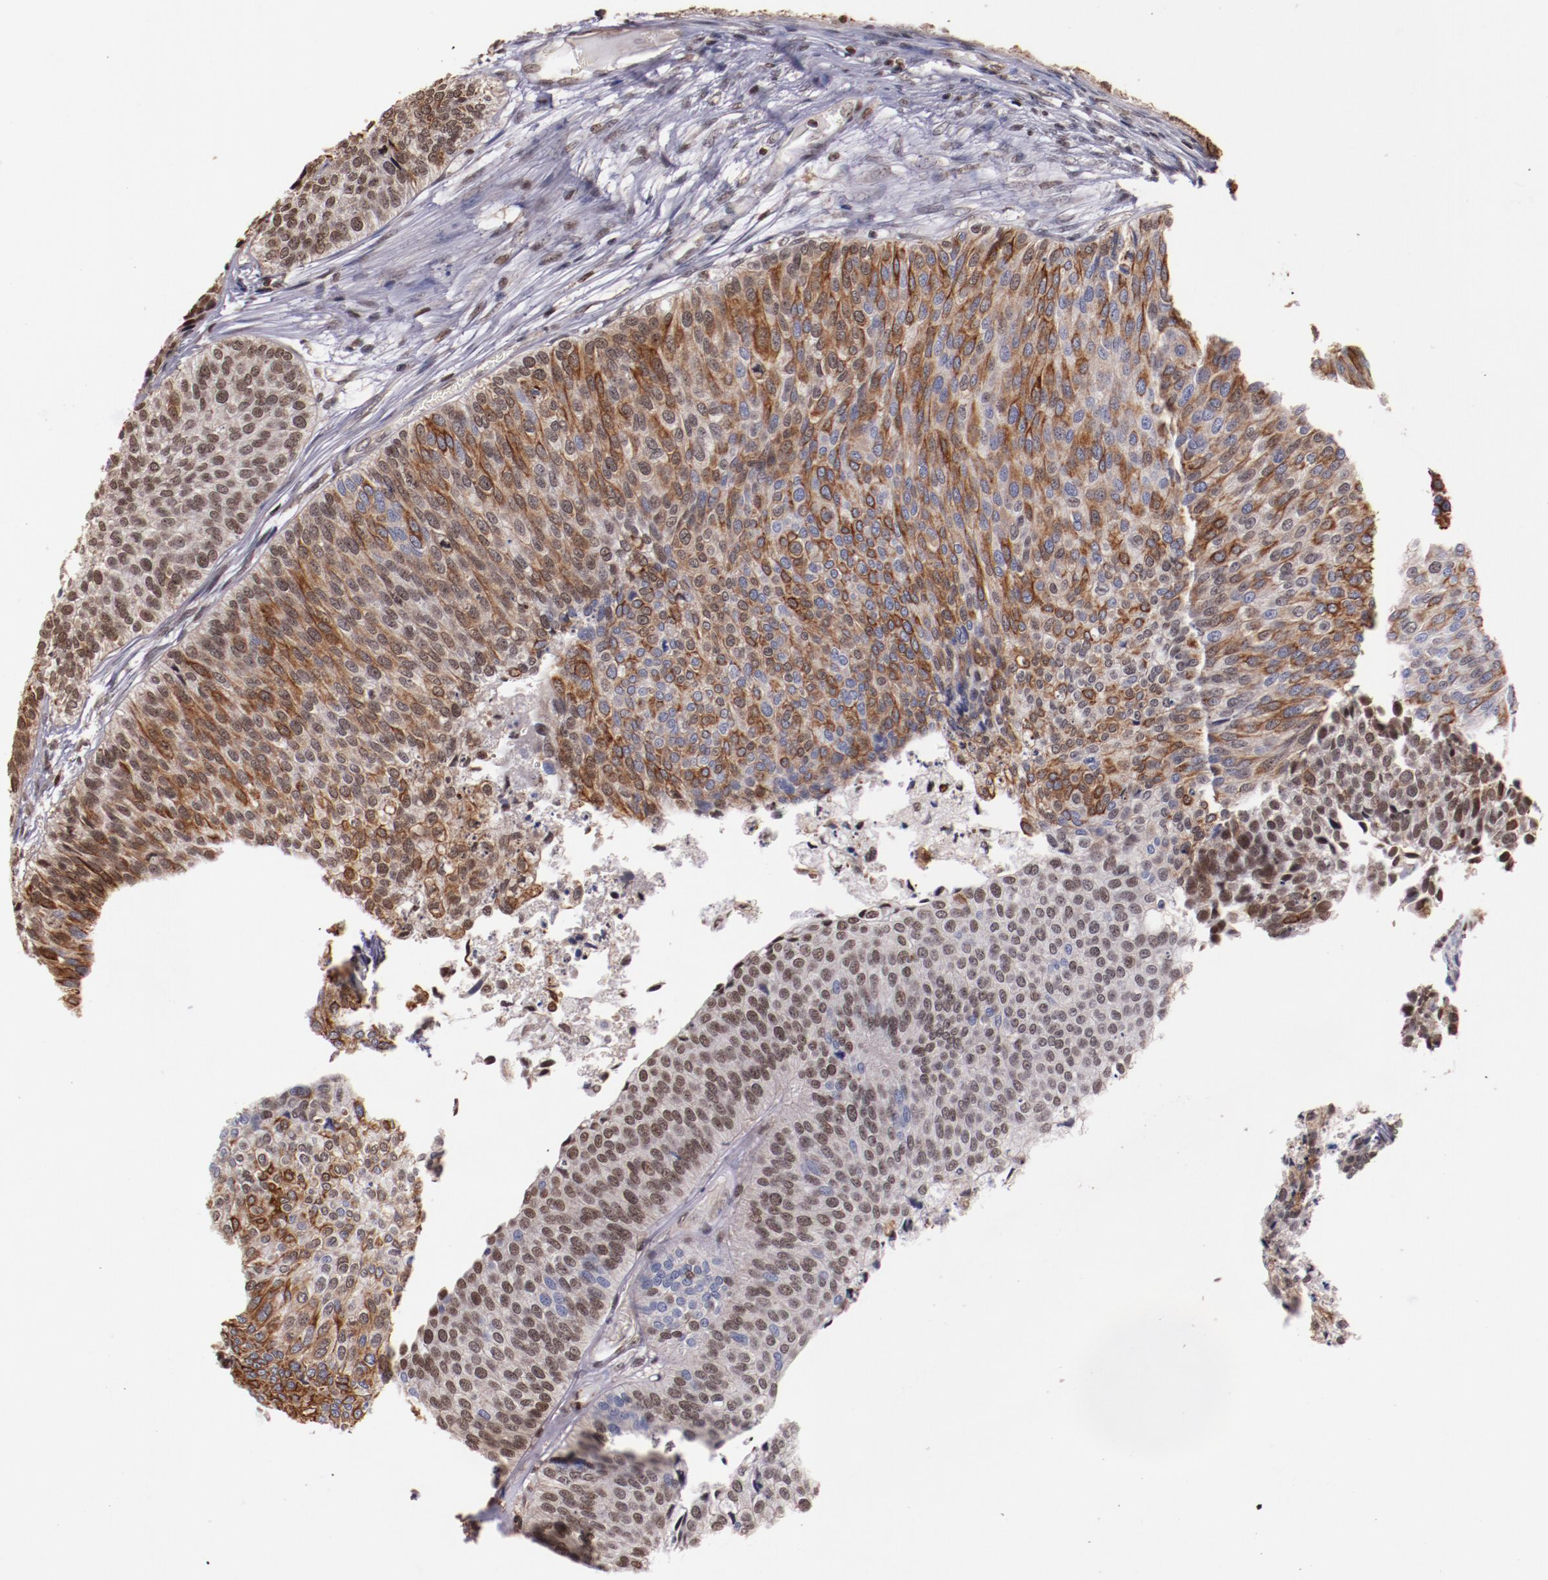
{"staining": {"intensity": "moderate", "quantity": "25%-75%", "location": "cytoplasmic/membranous,nuclear"}, "tissue": "urothelial cancer", "cell_type": "Tumor cells", "image_type": "cancer", "snomed": [{"axis": "morphology", "description": "Urothelial carcinoma, Low grade"}, {"axis": "topography", "description": "Urinary bladder"}], "caption": "Protein positivity by IHC exhibits moderate cytoplasmic/membranous and nuclear staining in about 25%-75% of tumor cells in urothelial cancer. Nuclei are stained in blue.", "gene": "STAG2", "patient": {"sex": "male", "age": 84}}